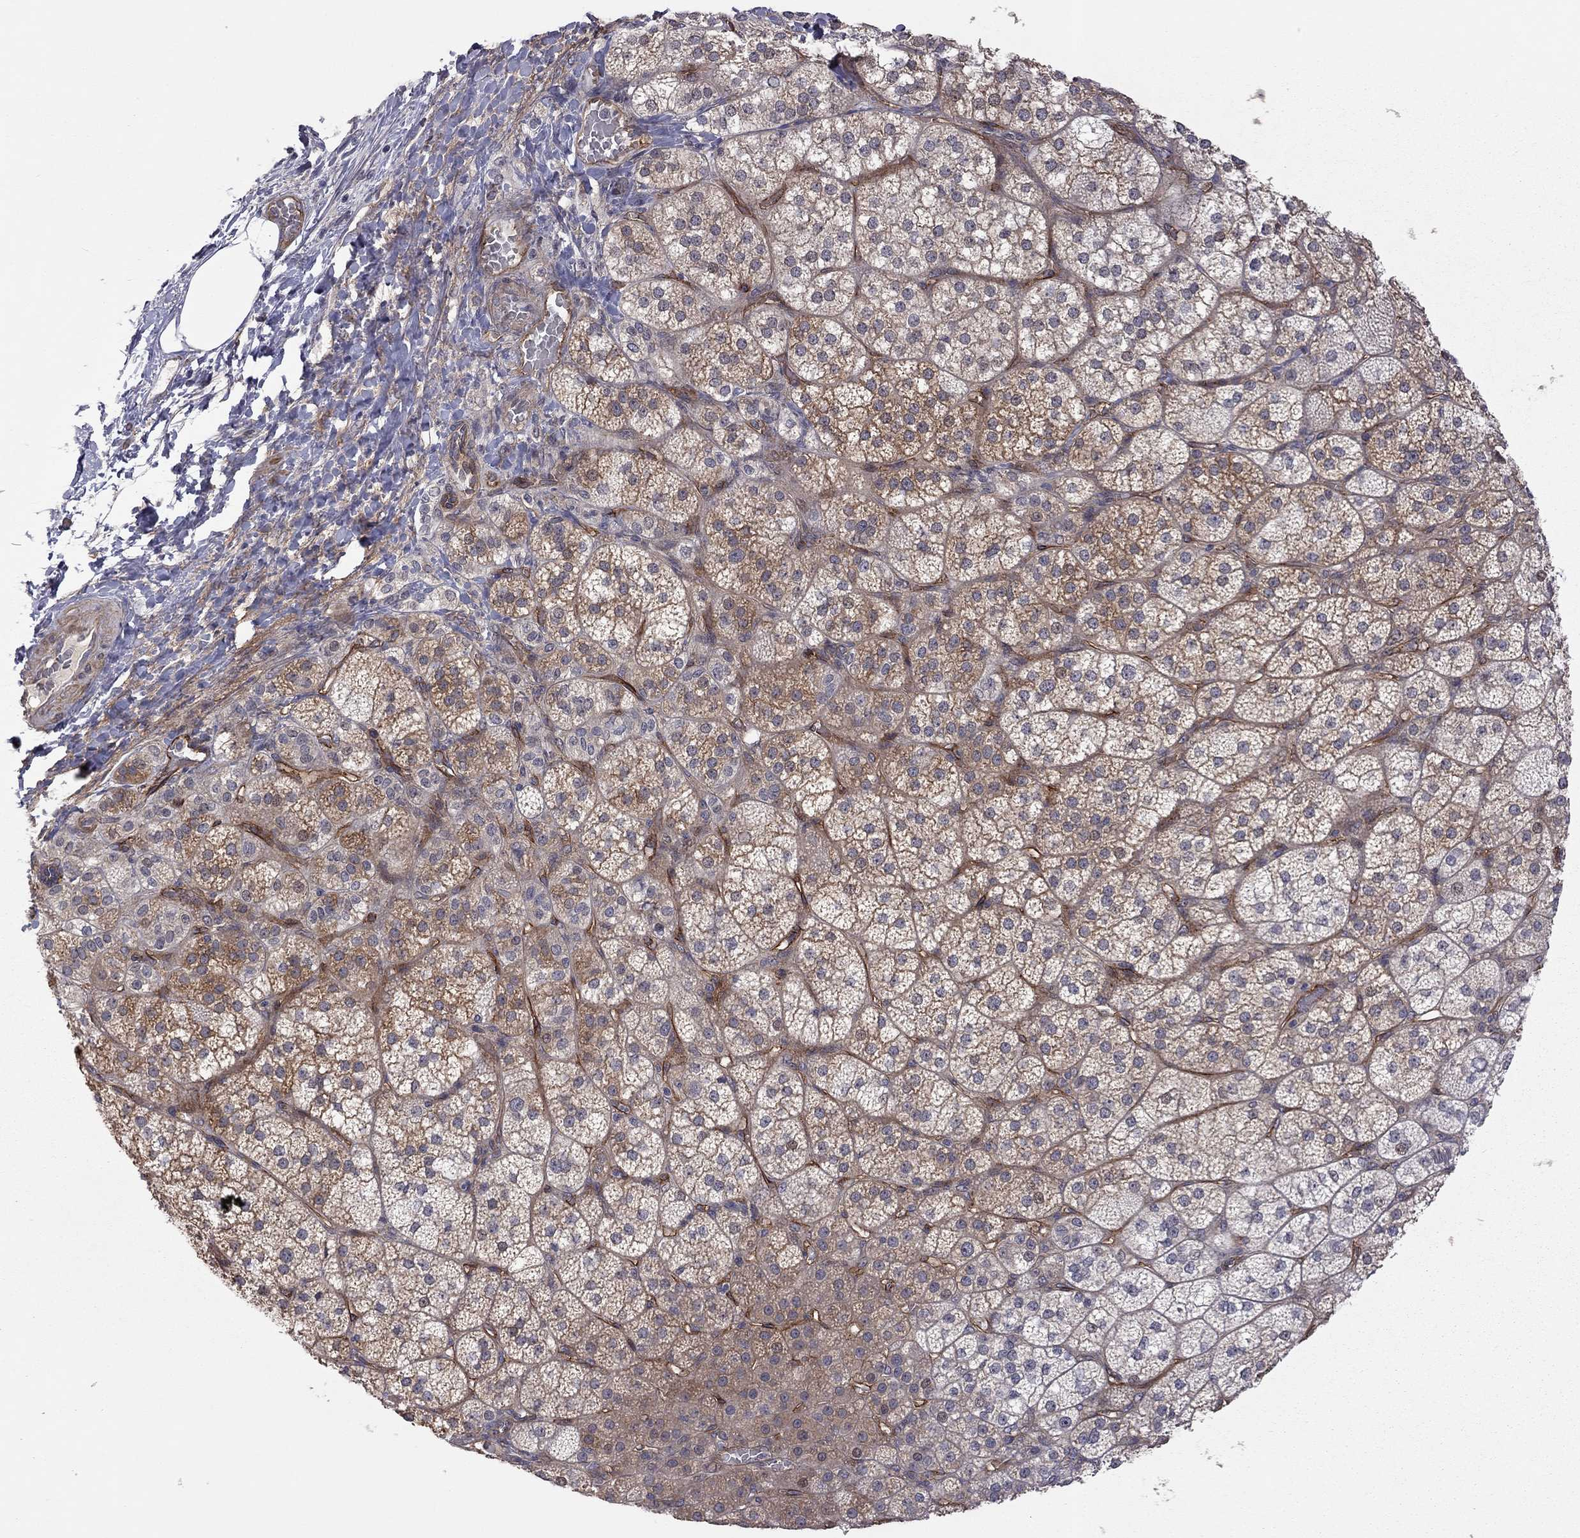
{"staining": {"intensity": "moderate", "quantity": ">75%", "location": "cytoplasmic/membranous"}, "tissue": "adrenal gland", "cell_type": "Glandular cells", "image_type": "normal", "snomed": [{"axis": "morphology", "description": "Normal tissue, NOS"}, {"axis": "topography", "description": "Adrenal gland"}], "caption": "IHC micrograph of benign adrenal gland: human adrenal gland stained using immunohistochemistry displays medium levels of moderate protein expression localized specifically in the cytoplasmic/membranous of glandular cells, appearing as a cytoplasmic/membranous brown color.", "gene": "EXOC3L2", "patient": {"sex": "female", "age": 60}}